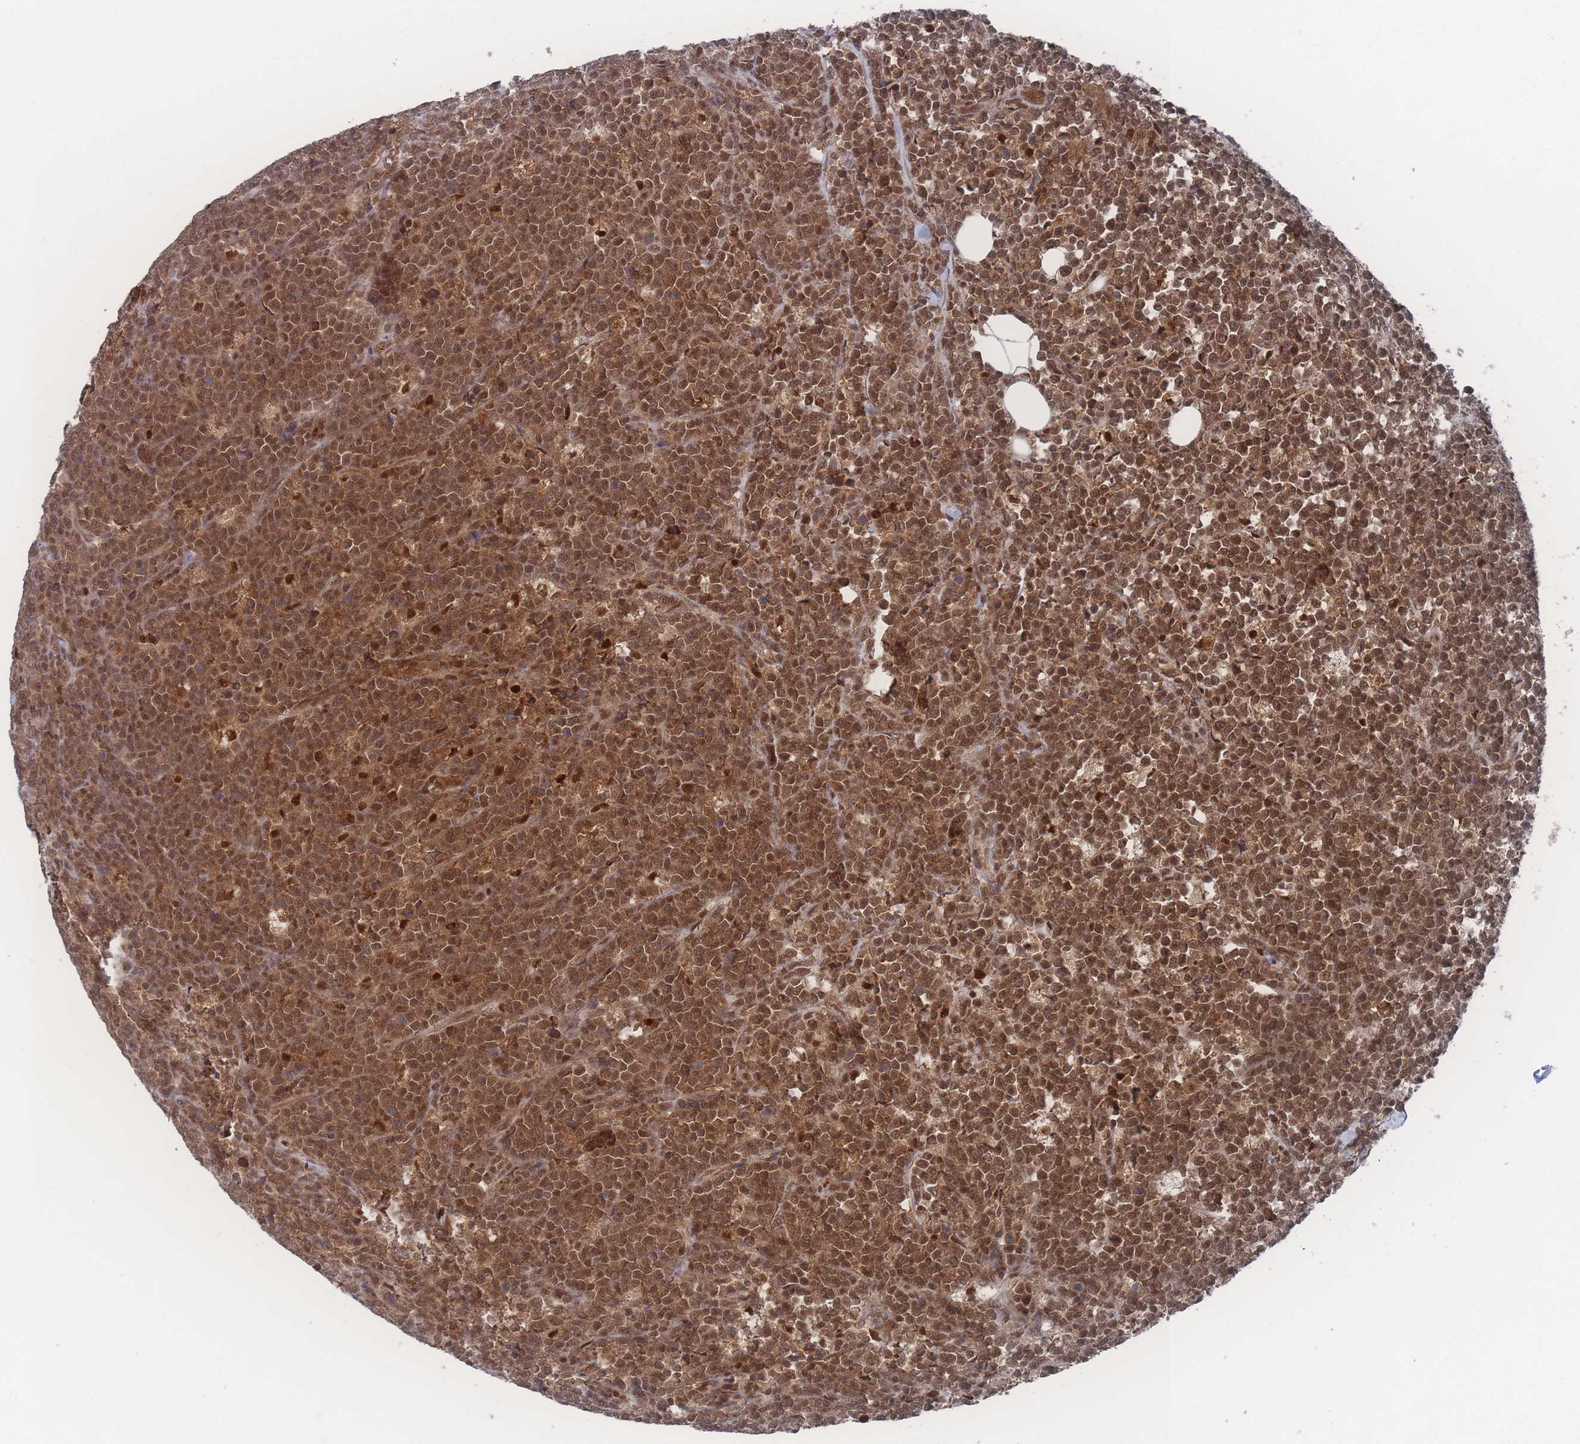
{"staining": {"intensity": "moderate", "quantity": ">75%", "location": "cytoplasmic/membranous,nuclear"}, "tissue": "lymphoma", "cell_type": "Tumor cells", "image_type": "cancer", "snomed": [{"axis": "morphology", "description": "Malignant lymphoma, non-Hodgkin's type, High grade"}, {"axis": "topography", "description": "Small intestine"}], "caption": "Protein expression analysis of malignant lymphoma, non-Hodgkin's type (high-grade) shows moderate cytoplasmic/membranous and nuclear positivity in about >75% of tumor cells.", "gene": "PSMA1", "patient": {"sex": "male", "age": 8}}